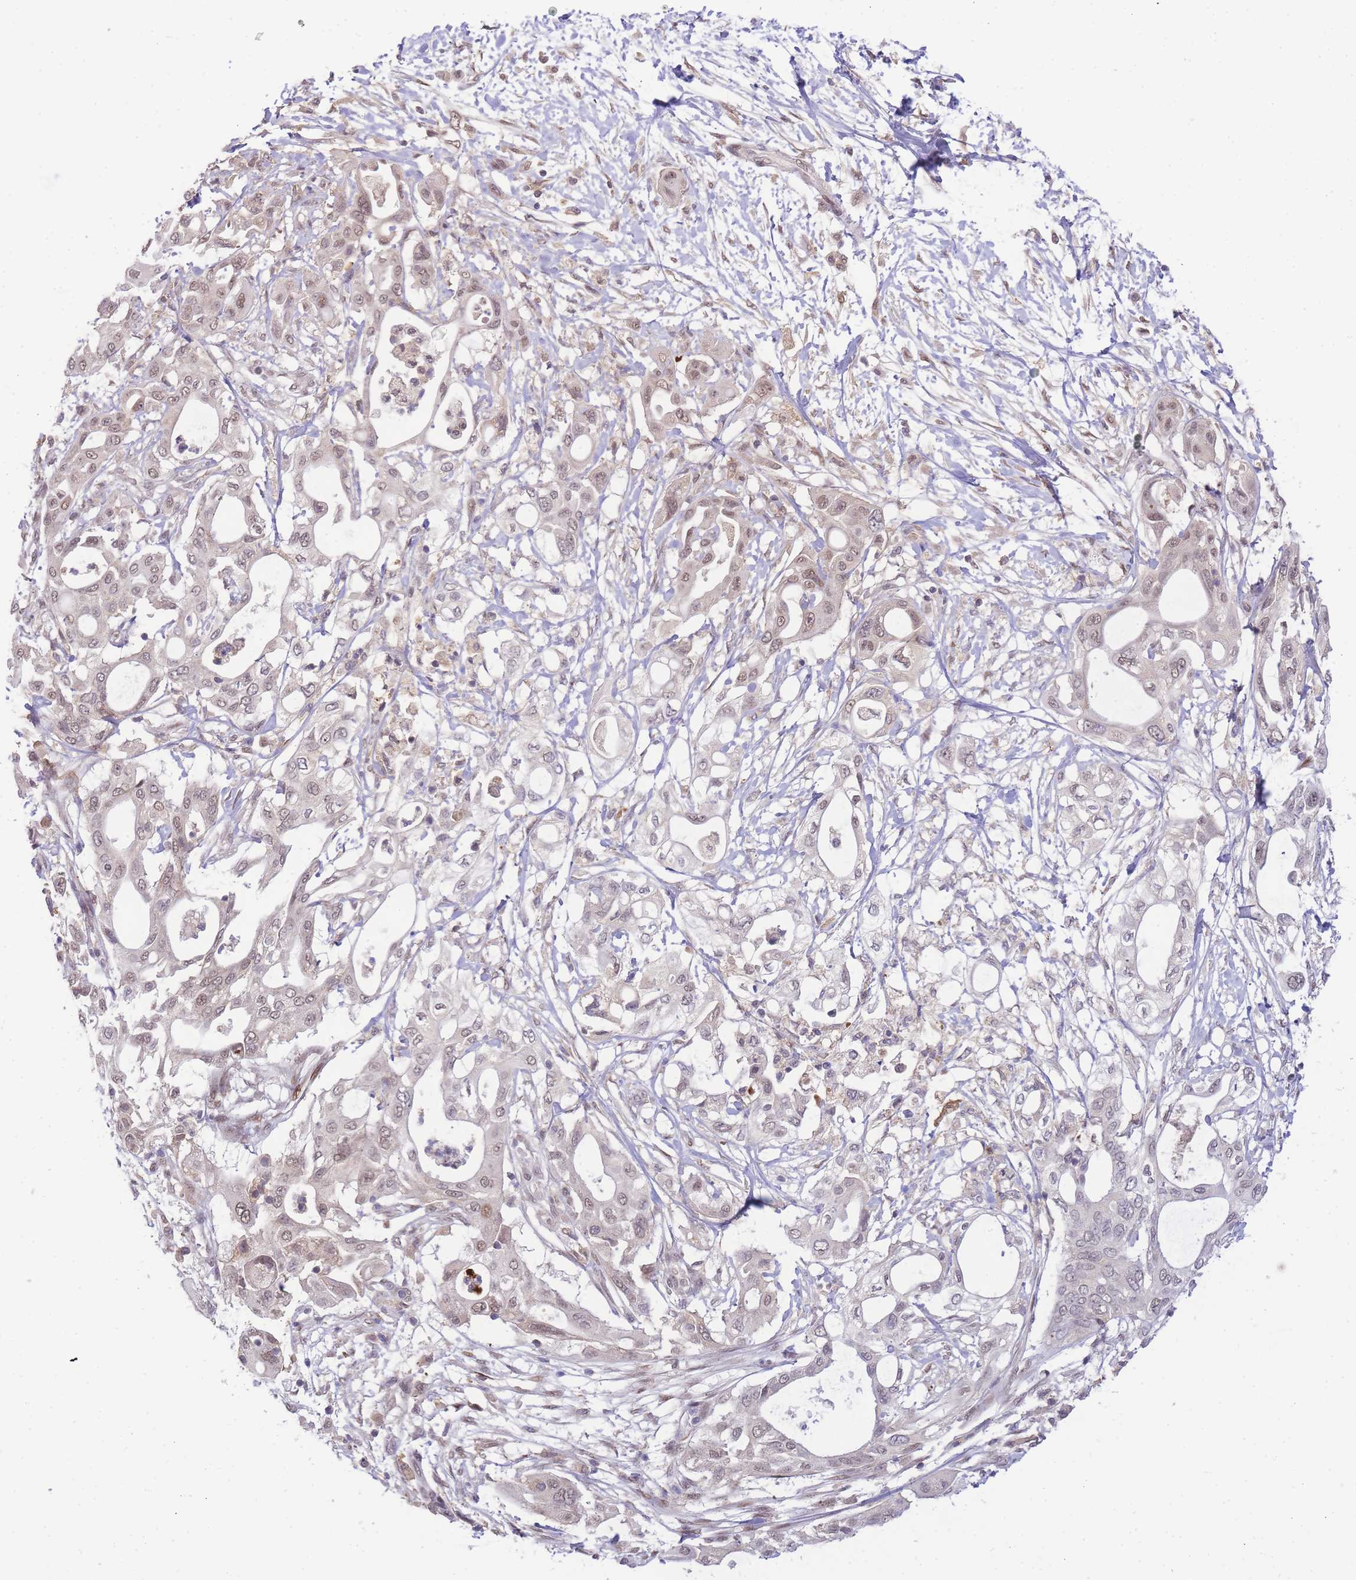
{"staining": {"intensity": "weak", "quantity": ">75%", "location": "nuclear"}, "tissue": "pancreatic cancer", "cell_type": "Tumor cells", "image_type": "cancer", "snomed": [{"axis": "morphology", "description": "Adenocarcinoma, NOS"}, {"axis": "topography", "description": "Pancreas"}], "caption": "Immunohistochemical staining of pancreatic cancer (adenocarcinoma) exhibits low levels of weak nuclear protein staining in approximately >75% of tumor cells.", "gene": "PUS10", "patient": {"sex": "male", "age": 68}}